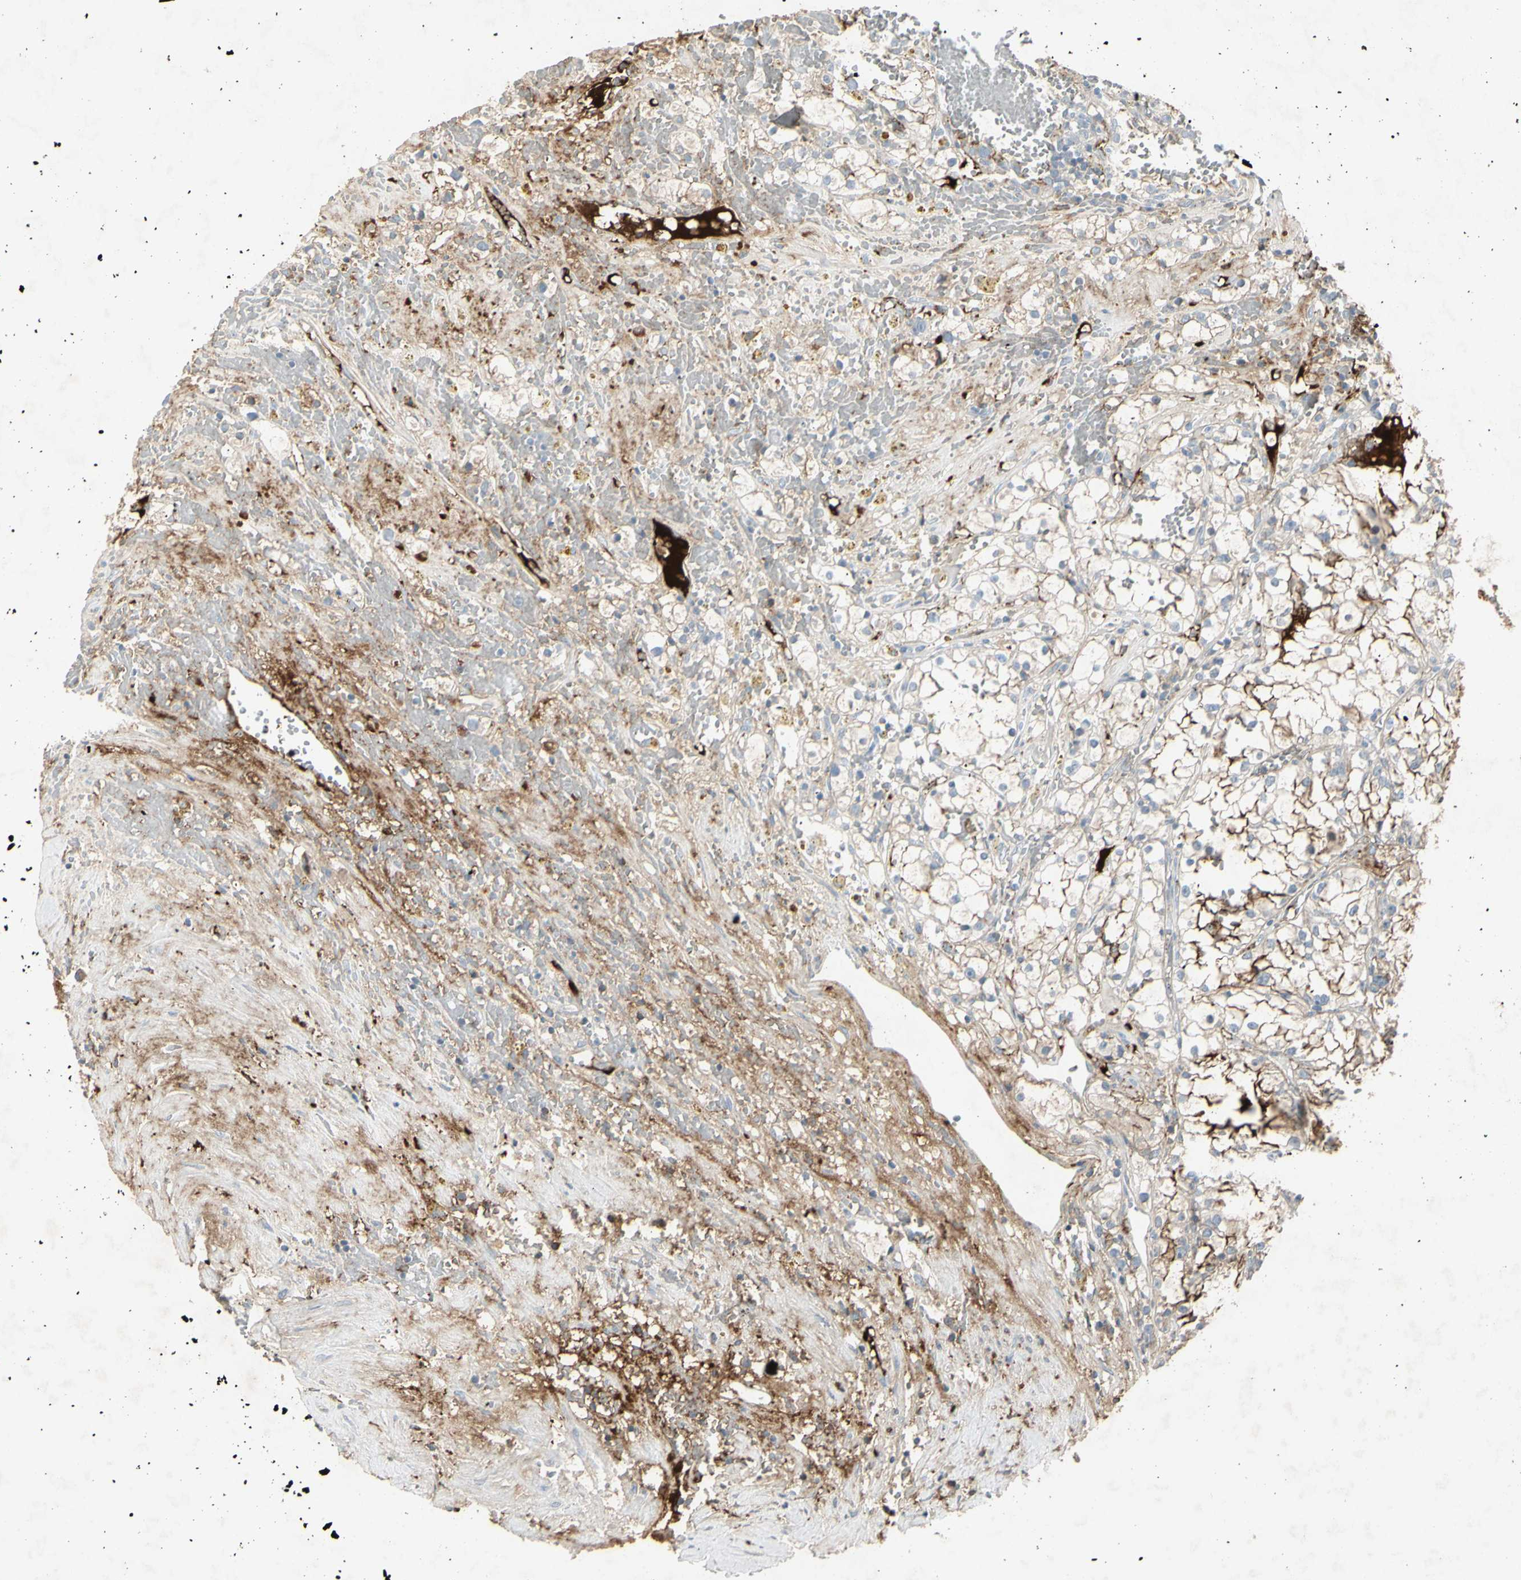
{"staining": {"intensity": "moderate", "quantity": "25%-75%", "location": "cytoplasmic/membranous"}, "tissue": "renal cancer", "cell_type": "Tumor cells", "image_type": "cancer", "snomed": [{"axis": "morphology", "description": "Adenocarcinoma, NOS"}, {"axis": "topography", "description": "Kidney"}], "caption": "The image displays a brown stain indicating the presence of a protein in the cytoplasmic/membranous of tumor cells in renal cancer.", "gene": "IGHM", "patient": {"sex": "male", "age": 56}}